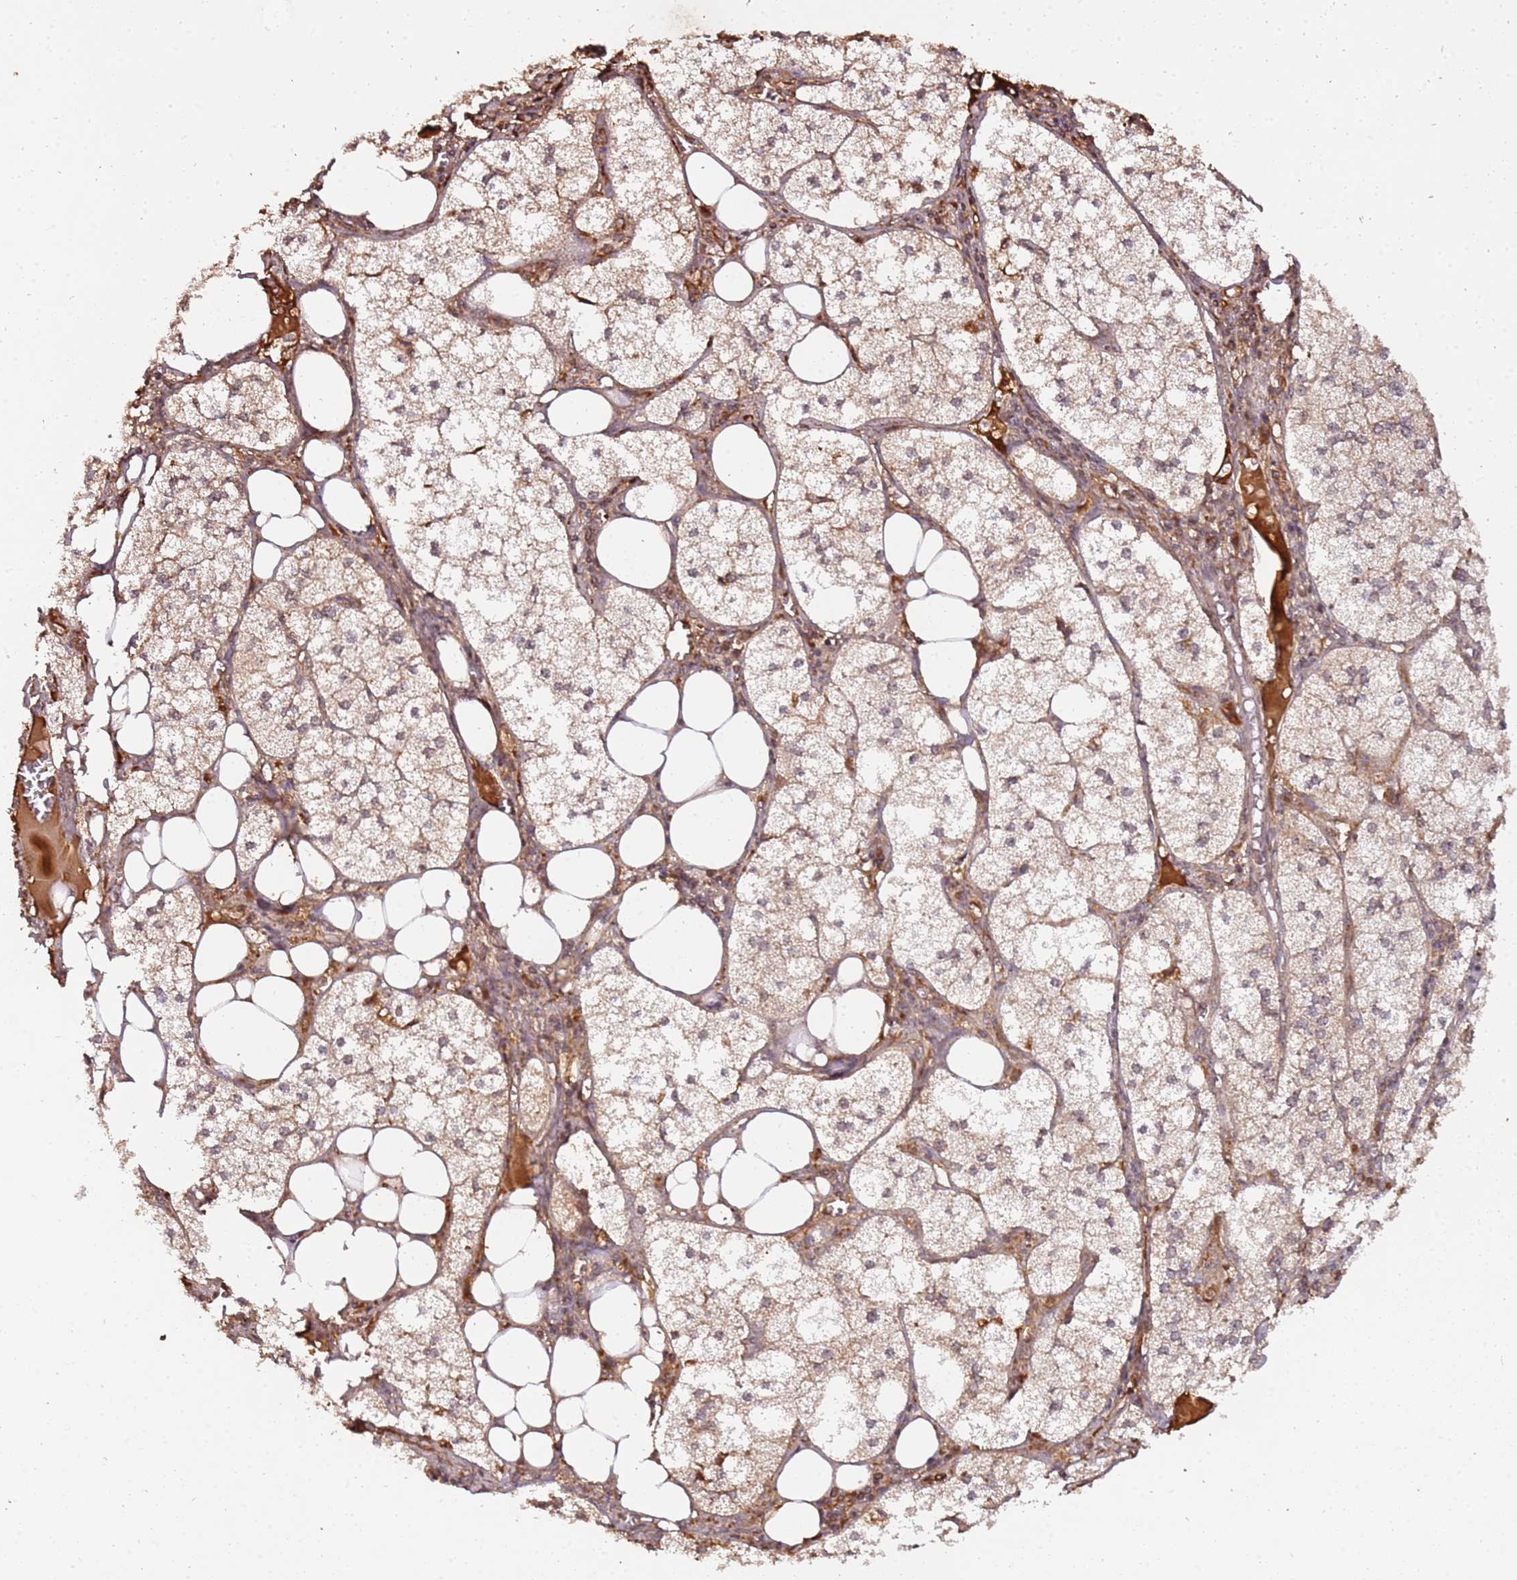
{"staining": {"intensity": "weak", "quantity": "25%-75%", "location": "cytoplasmic/membranous"}, "tissue": "adrenal gland", "cell_type": "Glandular cells", "image_type": "normal", "snomed": [{"axis": "morphology", "description": "Normal tissue, NOS"}, {"axis": "topography", "description": "Adrenal gland"}], "caption": "This micrograph exhibits immunohistochemistry staining of unremarkable adrenal gland, with low weak cytoplasmic/membranous positivity in approximately 25%-75% of glandular cells.", "gene": "COL1A2", "patient": {"sex": "female", "age": 61}}